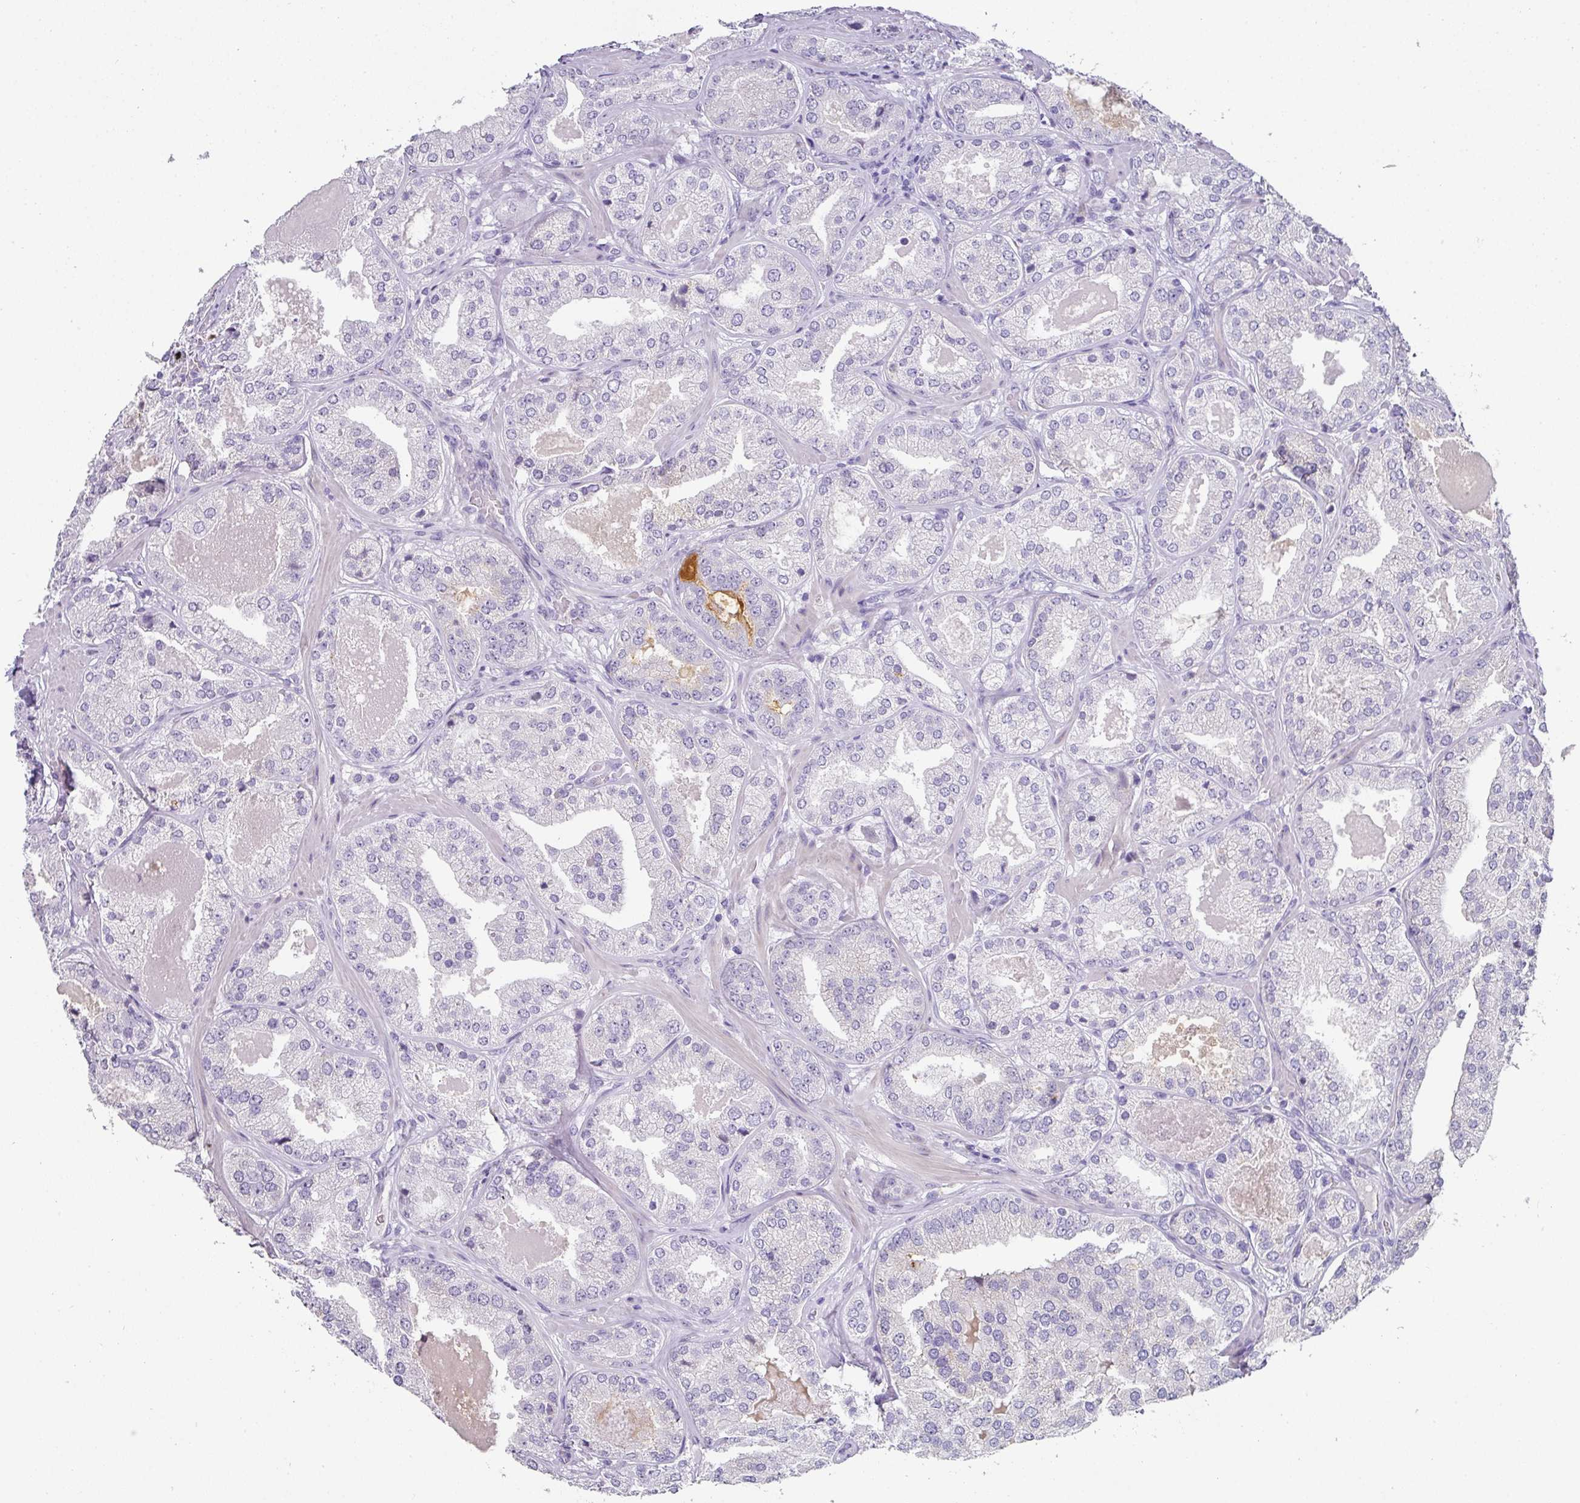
{"staining": {"intensity": "negative", "quantity": "none", "location": "none"}, "tissue": "prostate cancer", "cell_type": "Tumor cells", "image_type": "cancer", "snomed": [{"axis": "morphology", "description": "Adenocarcinoma, High grade"}, {"axis": "topography", "description": "Prostate"}], "caption": "Immunohistochemistry (IHC) photomicrograph of human high-grade adenocarcinoma (prostate) stained for a protein (brown), which demonstrates no staining in tumor cells. The staining was performed using DAB to visualize the protein expression in brown, while the nuclei were stained in blue with hematoxylin (Magnification: 20x).", "gene": "ANKRD29", "patient": {"sex": "male", "age": 63}}